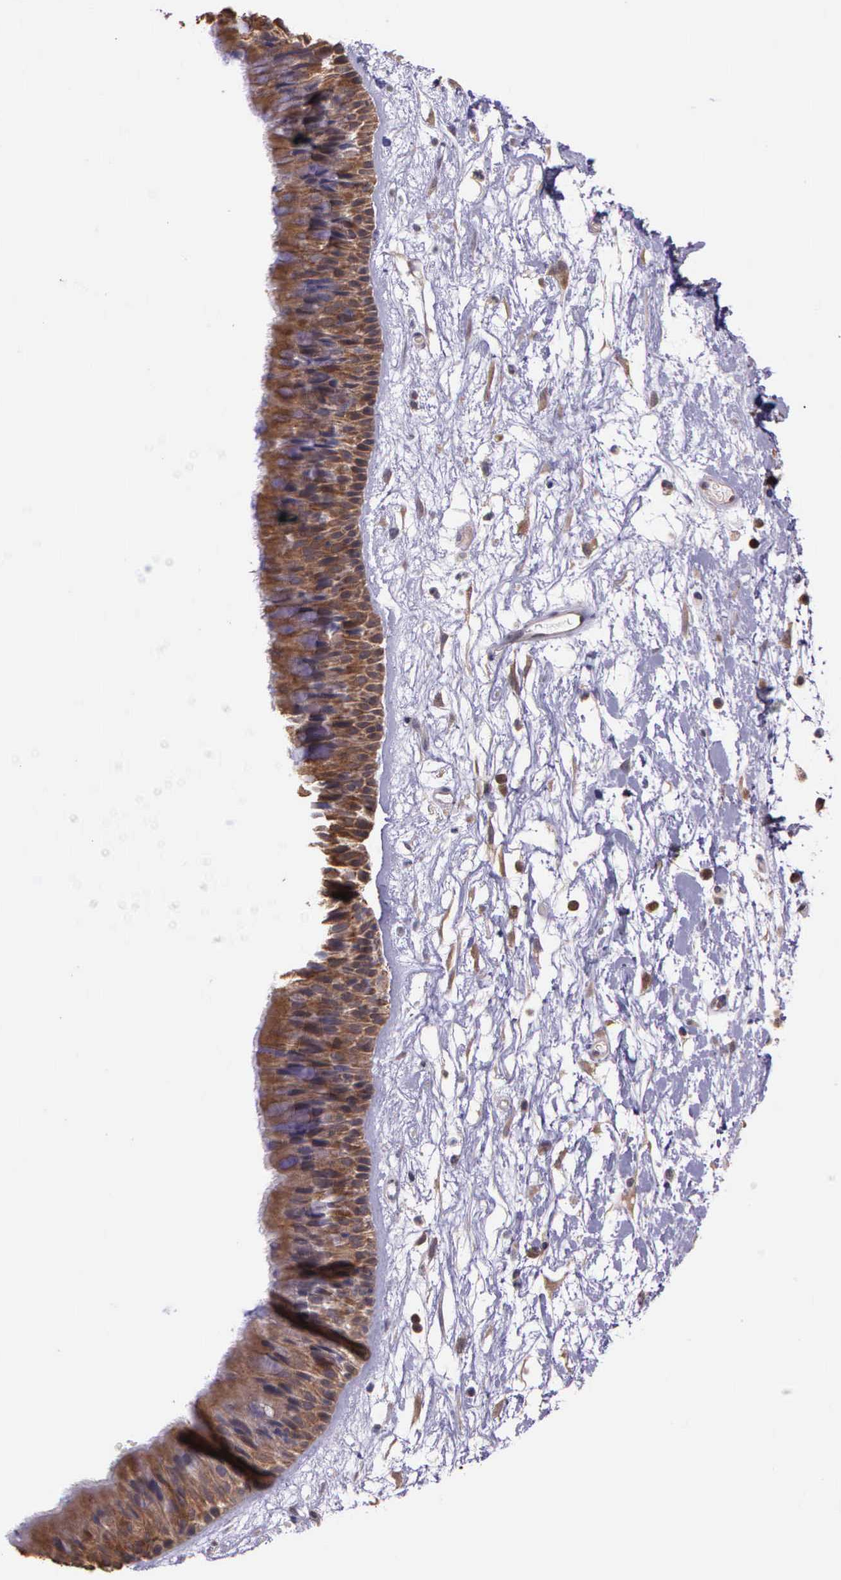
{"staining": {"intensity": "moderate", "quantity": ">75%", "location": "cytoplasmic/membranous"}, "tissue": "nasopharynx", "cell_type": "Respiratory epithelial cells", "image_type": "normal", "snomed": [{"axis": "morphology", "description": "Normal tissue, NOS"}, {"axis": "topography", "description": "Nasopharynx"}], "caption": "Immunohistochemistry (IHC) of benign nasopharynx reveals medium levels of moderate cytoplasmic/membranous staining in about >75% of respiratory epithelial cells. Nuclei are stained in blue.", "gene": "IGBP1P2", "patient": {"sex": "male", "age": 13}}